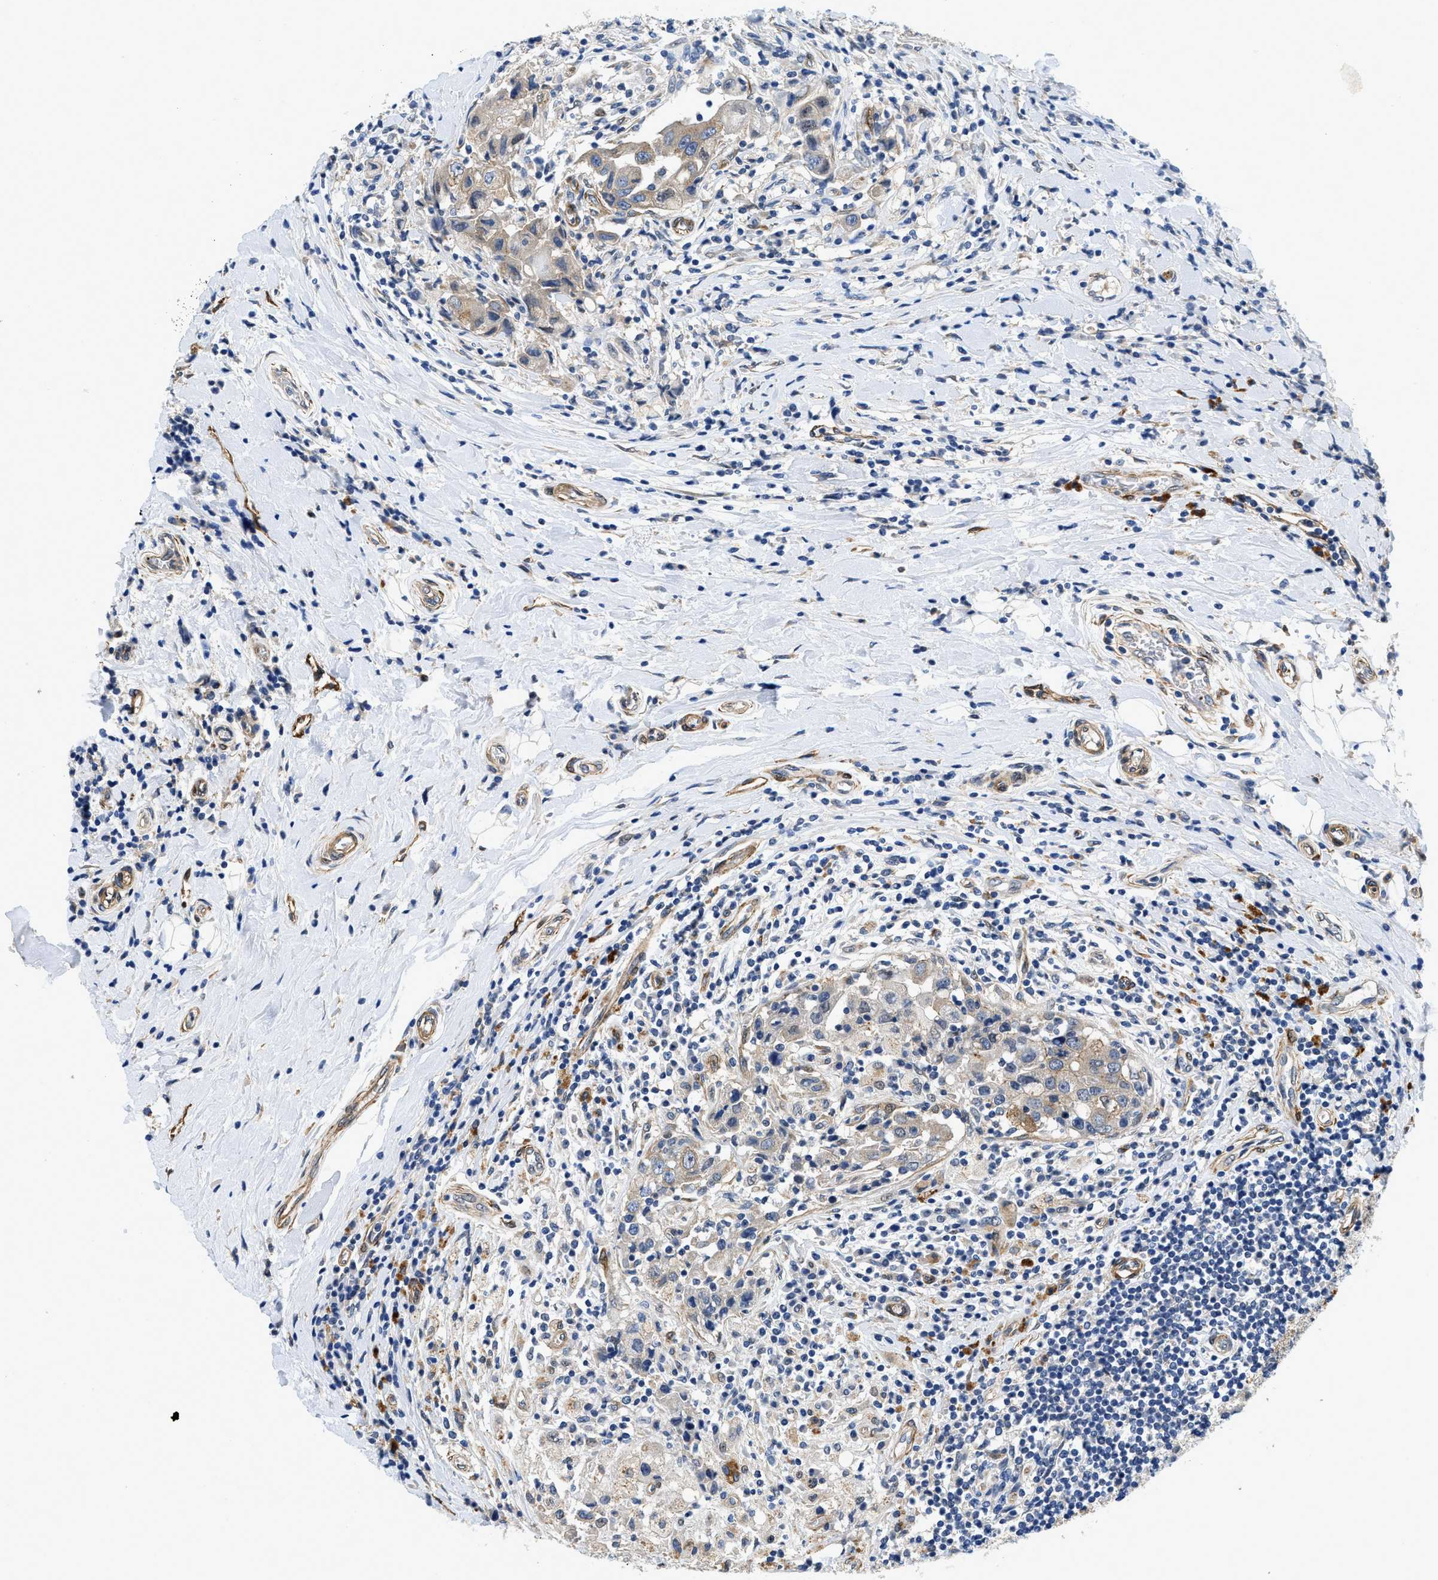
{"staining": {"intensity": "weak", "quantity": "<25%", "location": "cytoplasmic/membranous"}, "tissue": "breast cancer", "cell_type": "Tumor cells", "image_type": "cancer", "snomed": [{"axis": "morphology", "description": "Duct carcinoma"}, {"axis": "topography", "description": "Breast"}], "caption": "IHC of human breast cancer displays no staining in tumor cells.", "gene": "RAPH1", "patient": {"sex": "female", "age": 27}}